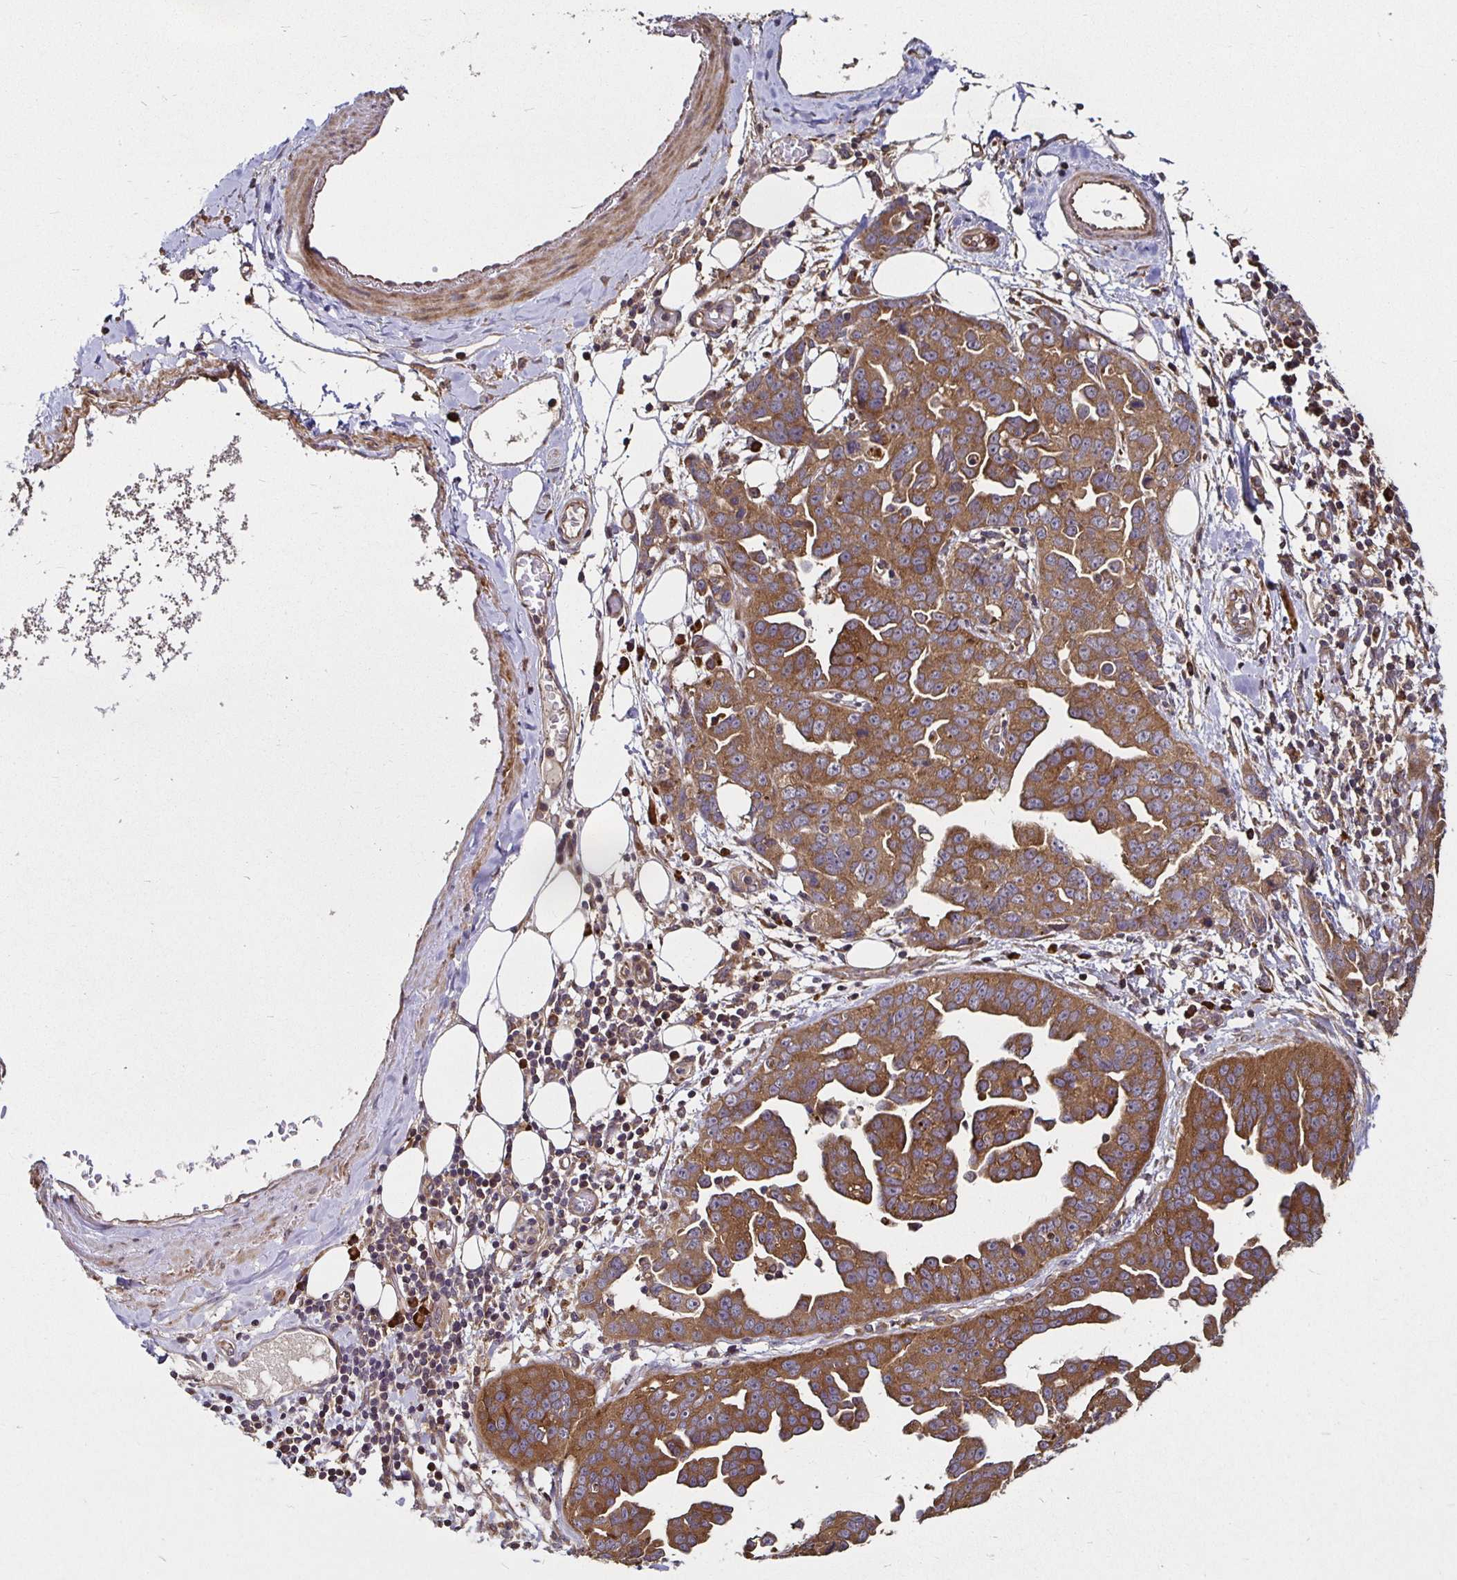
{"staining": {"intensity": "moderate", "quantity": ">75%", "location": "cytoplasmic/membranous"}, "tissue": "ovarian cancer", "cell_type": "Tumor cells", "image_type": "cancer", "snomed": [{"axis": "morphology", "description": "Cystadenocarcinoma, serous, NOS"}, {"axis": "topography", "description": "Ovary"}], "caption": "DAB immunohistochemical staining of serous cystadenocarcinoma (ovarian) shows moderate cytoplasmic/membranous protein staining in about >75% of tumor cells. Nuclei are stained in blue.", "gene": "MLST8", "patient": {"sex": "female", "age": 75}}